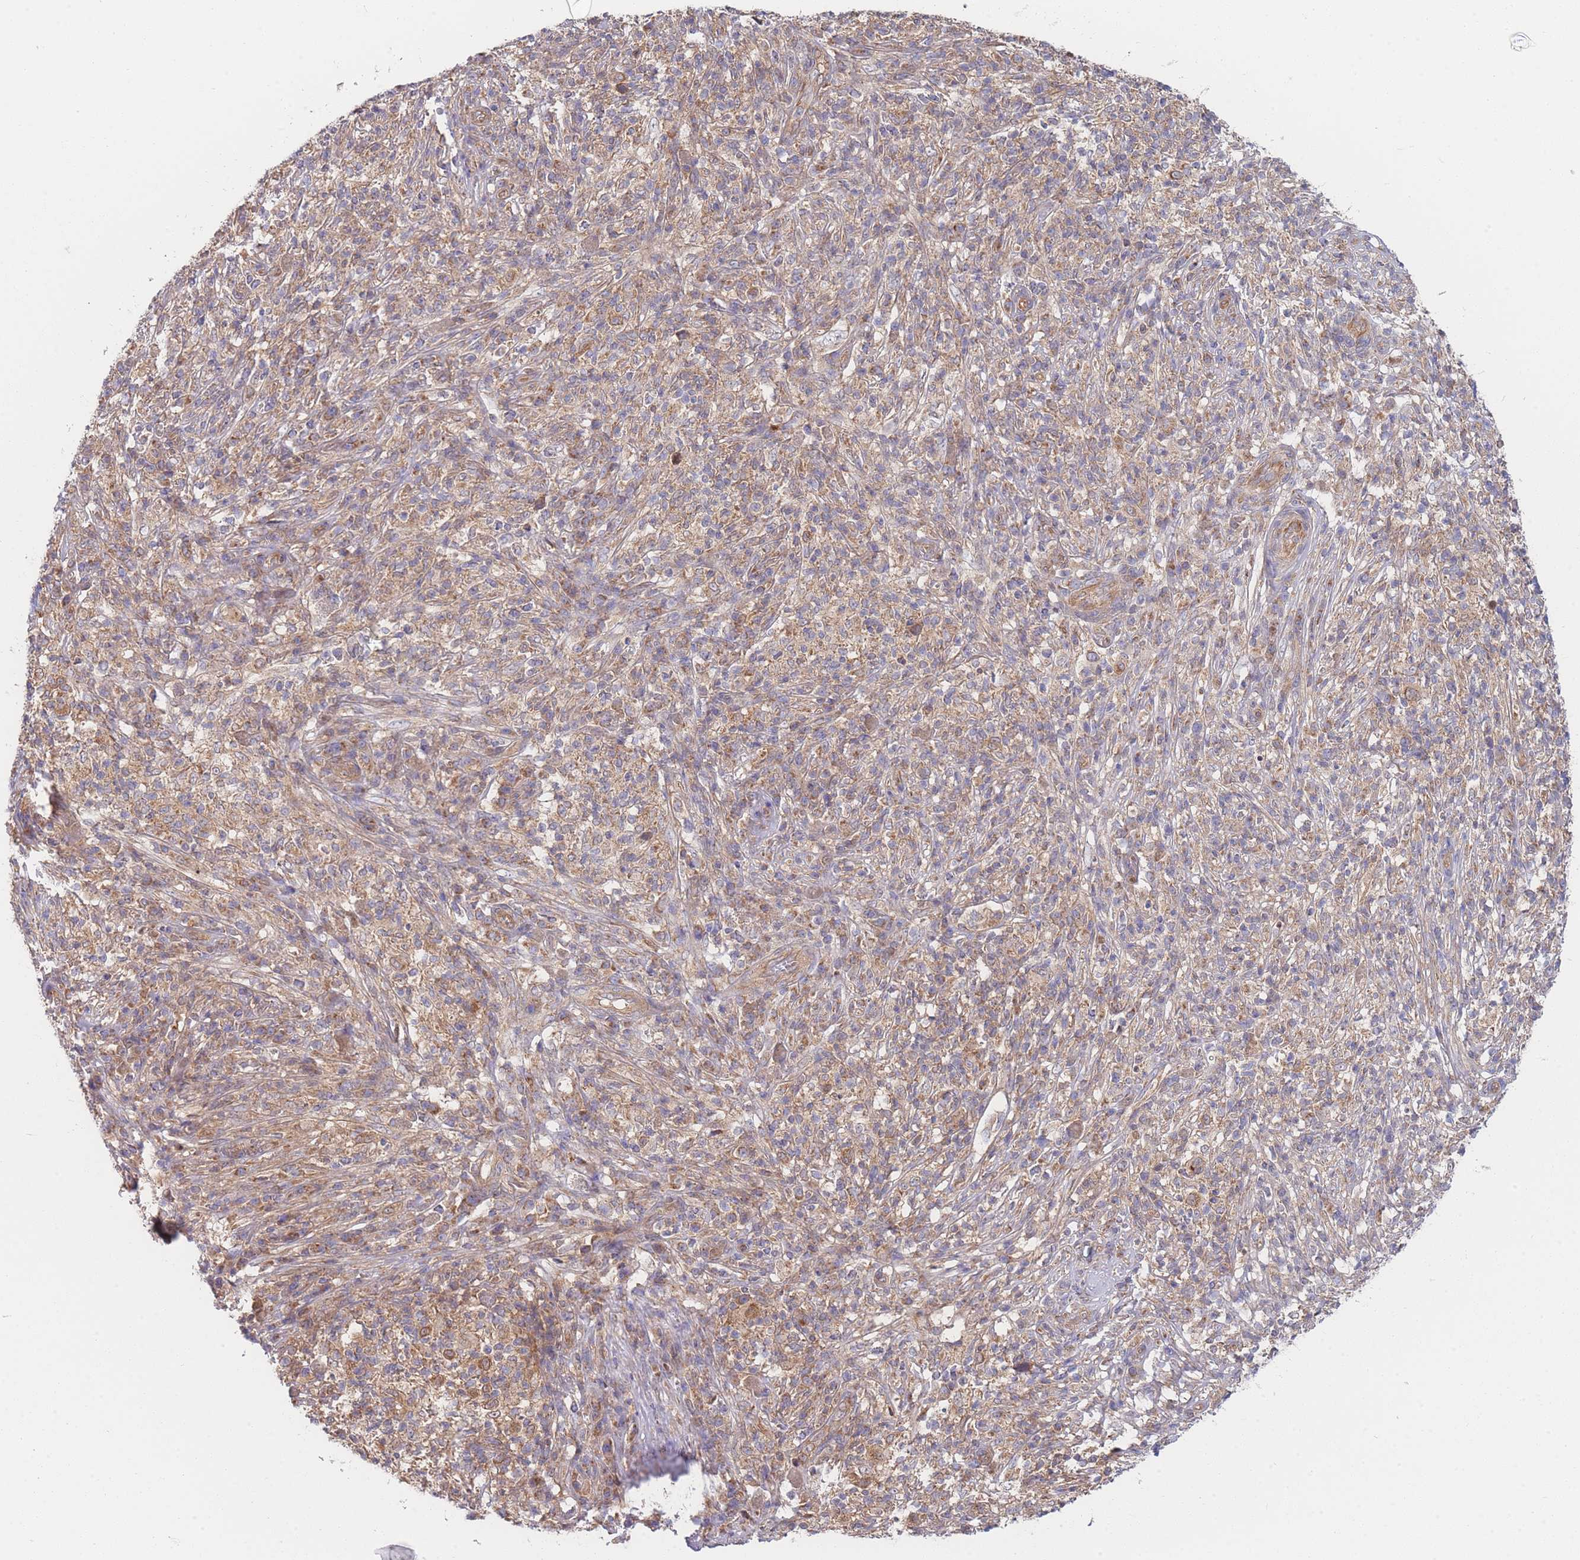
{"staining": {"intensity": "moderate", "quantity": ">75%", "location": "cytoplasmic/membranous"}, "tissue": "melanoma", "cell_type": "Tumor cells", "image_type": "cancer", "snomed": [{"axis": "morphology", "description": "Malignant melanoma, NOS"}, {"axis": "topography", "description": "Skin"}], "caption": "A brown stain highlights moderate cytoplasmic/membranous positivity of a protein in human melanoma tumor cells.", "gene": "MRPS18B", "patient": {"sex": "male", "age": 66}}